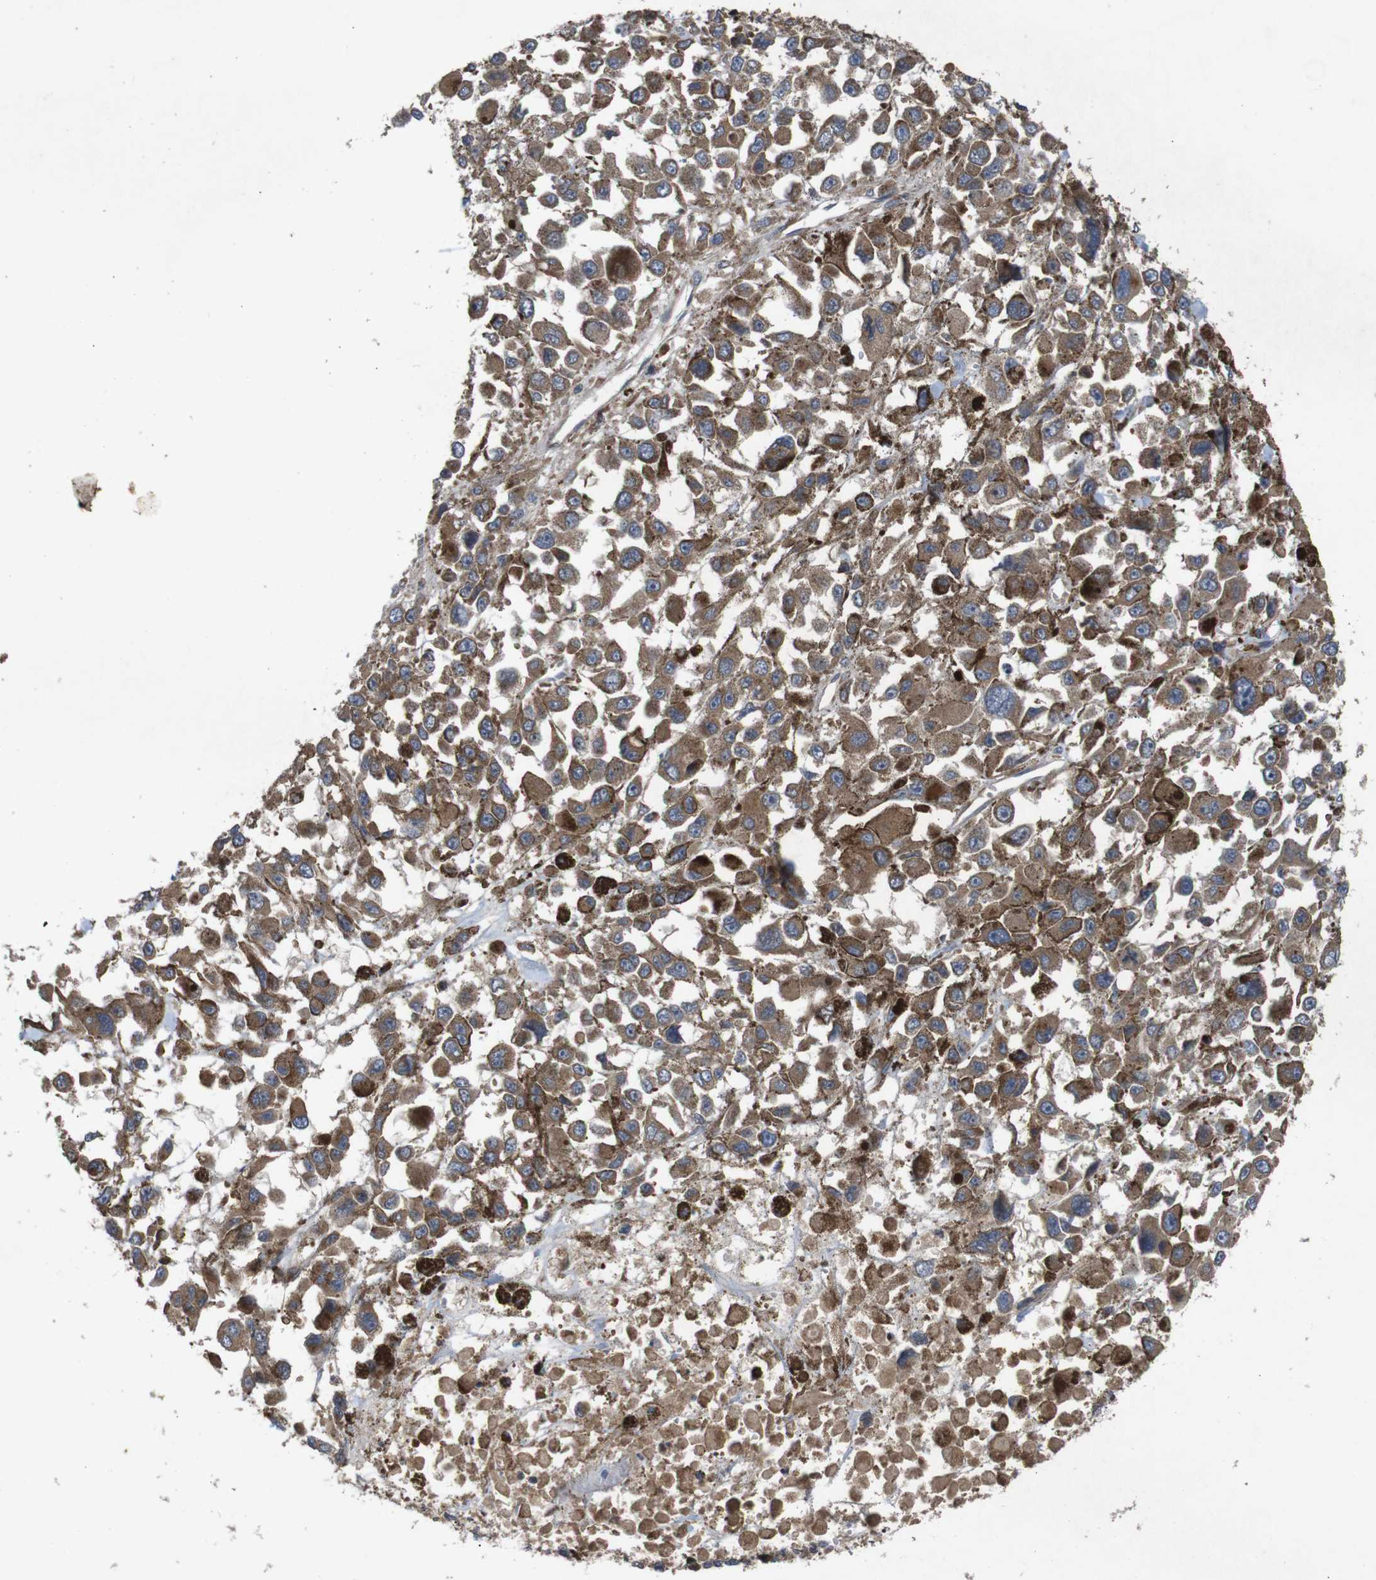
{"staining": {"intensity": "moderate", "quantity": ">75%", "location": "cytoplasmic/membranous"}, "tissue": "melanoma", "cell_type": "Tumor cells", "image_type": "cancer", "snomed": [{"axis": "morphology", "description": "Malignant melanoma, Metastatic site"}, {"axis": "topography", "description": "Lymph node"}], "caption": "Malignant melanoma (metastatic site) was stained to show a protein in brown. There is medium levels of moderate cytoplasmic/membranous positivity in about >75% of tumor cells. (DAB (3,3'-diaminobenzidine) IHC, brown staining for protein, blue staining for nuclei).", "gene": "PTPN1", "patient": {"sex": "male", "age": 59}}